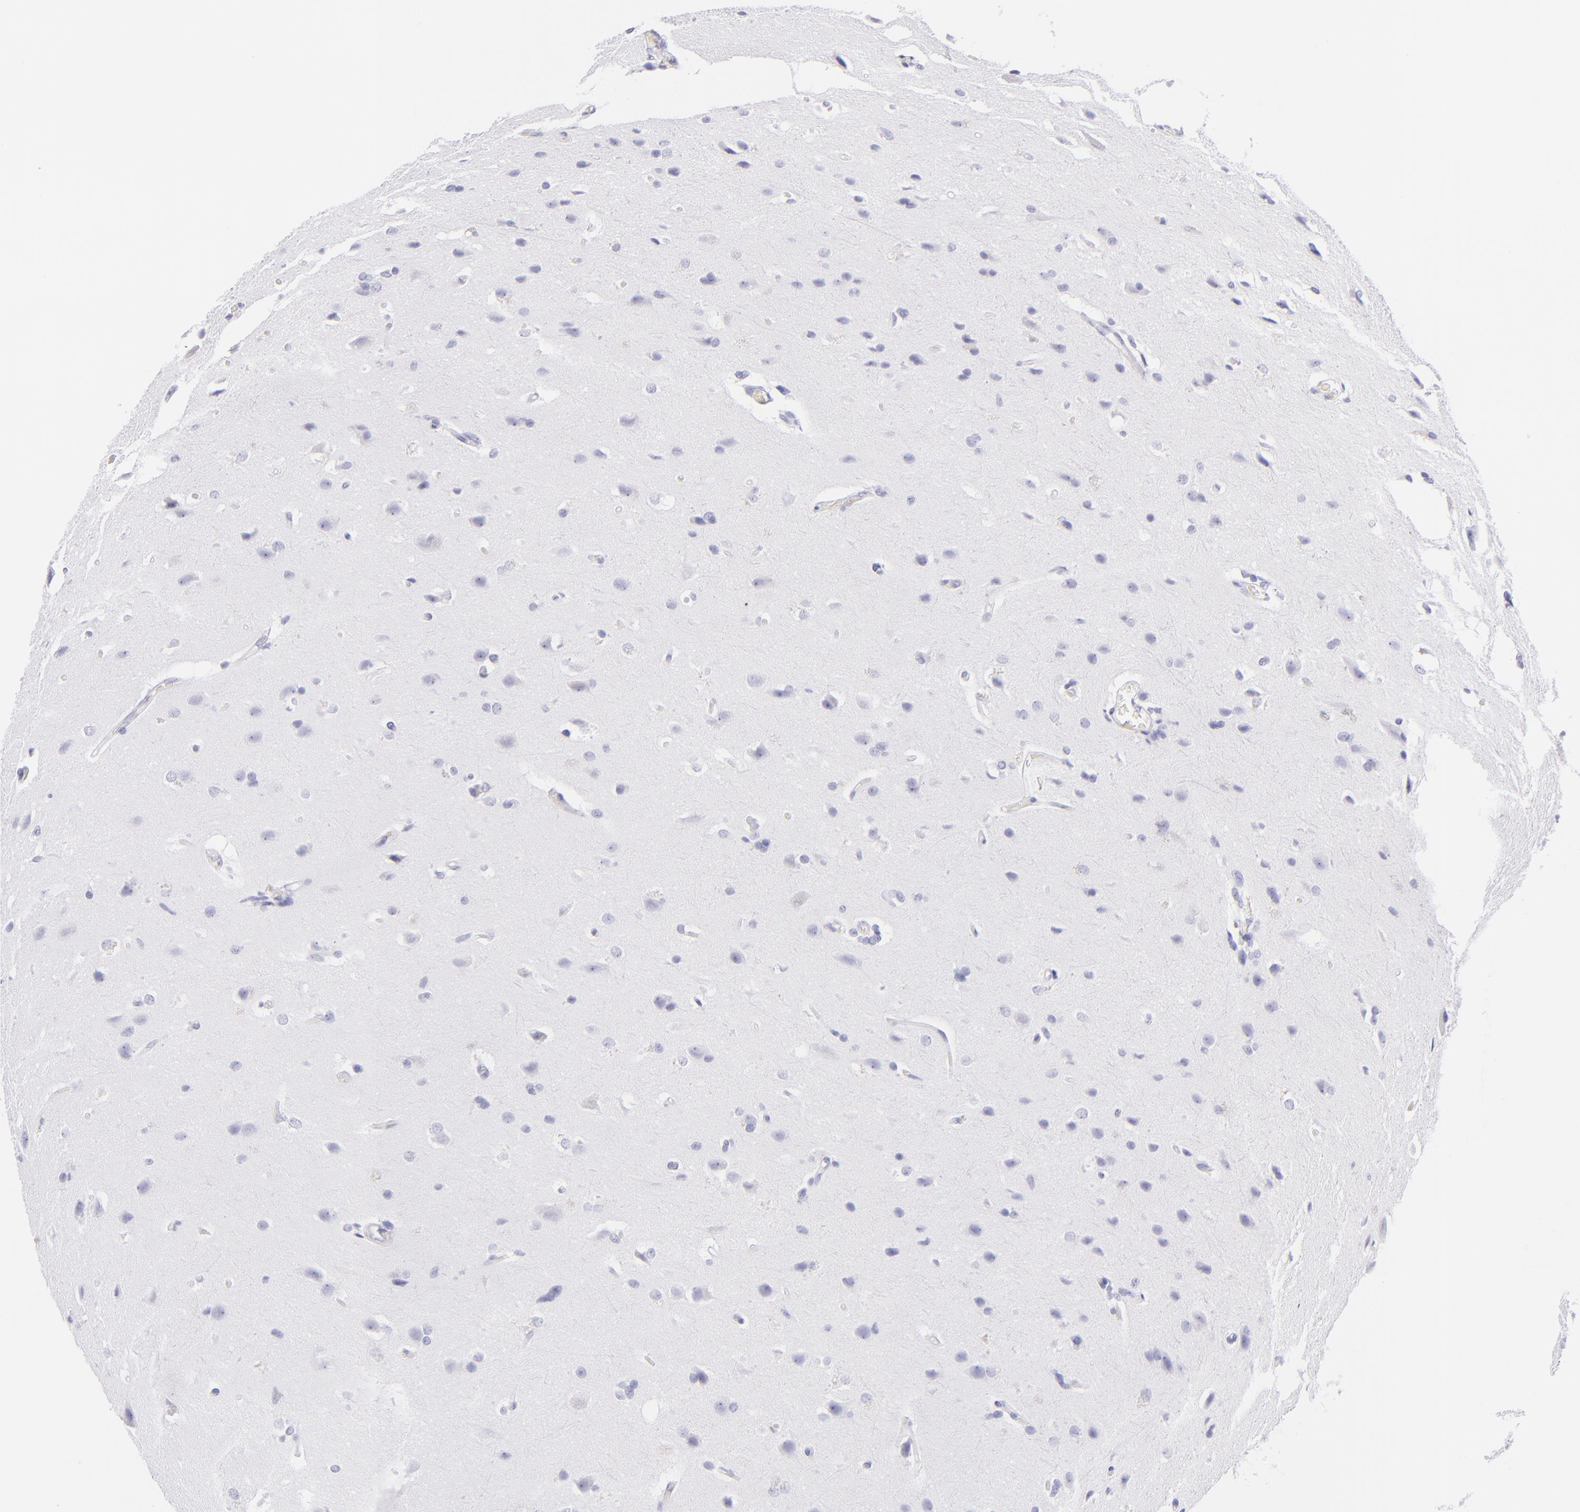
{"staining": {"intensity": "negative", "quantity": "none", "location": "none"}, "tissue": "glioma", "cell_type": "Tumor cells", "image_type": "cancer", "snomed": [{"axis": "morphology", "description": "Glioma, malignant, High grade"}, {"axis": "topography", "description": "Brain"}], "caption": "DAB (3,3'-diaminobenzidine) immunohistochemical staining of human malignant glioma (high-grade) reveals no significant staining in tumor cells.", "gene": "SDC1", "patient": {"sex": "male", "age": 68}}